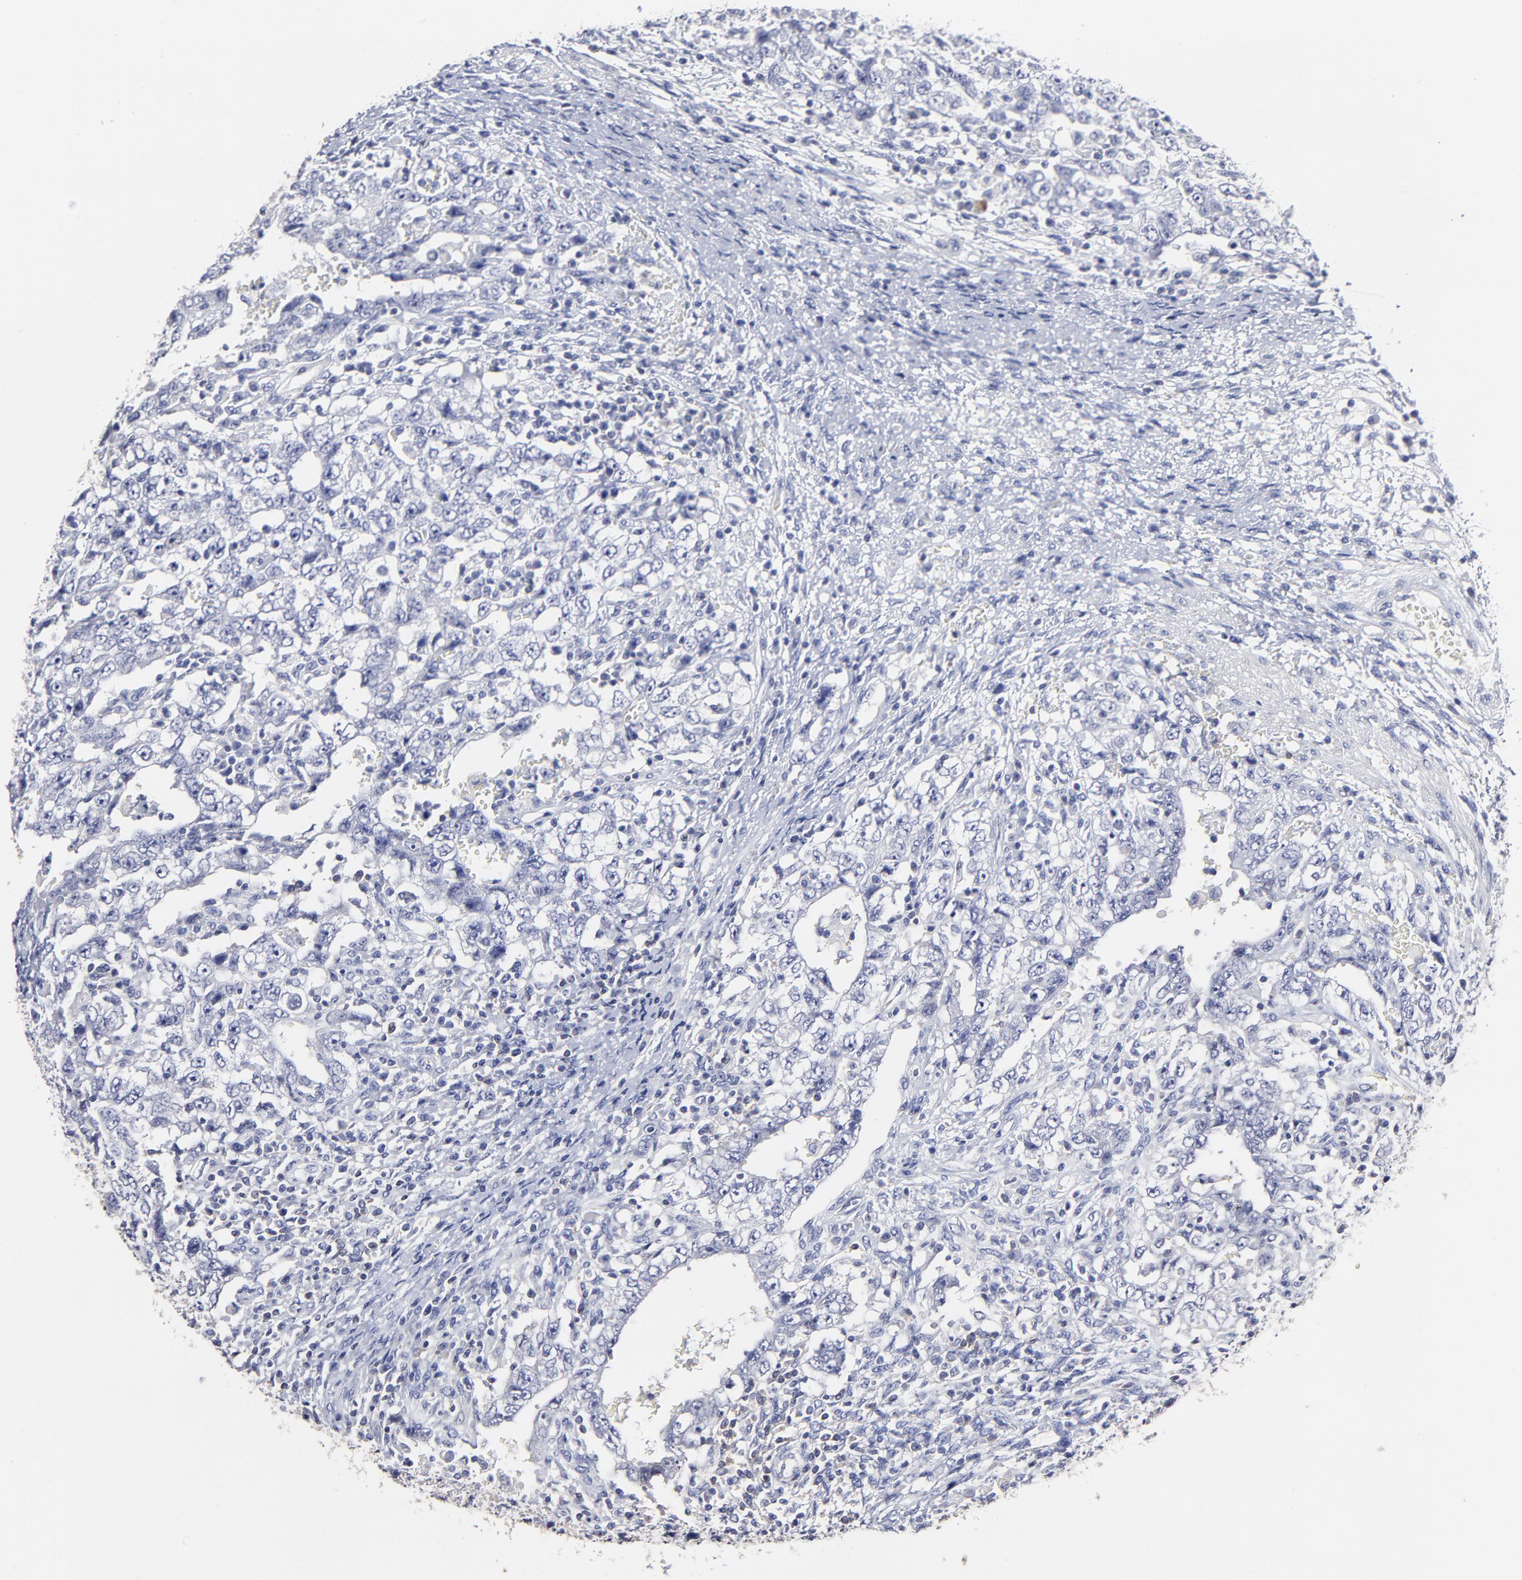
{"staining": {"intensity": "negative", "quantity": "none", "location": "none"}, "tissue": "testis cancer", "cell_type": "Tumor cells", "image_type": "cancer", "snomed": [{"axis": "morphology", "description": "Carcinoma, Embryonal, NOS"}, {"axis": "topography", "description": "Testis"}], "caption": "Histopathology image shows no significant protein expression in tumor cells of testis cancer. The staining was performed using DAB (3,3'-diaminobenzidine) to visualize the protein expression in brown, while the nuclei were stained in blue with hematoxylin (Magnification: 20x).", "gene": "TRAT1", "patient": {"sex": "male", "age": 26}}